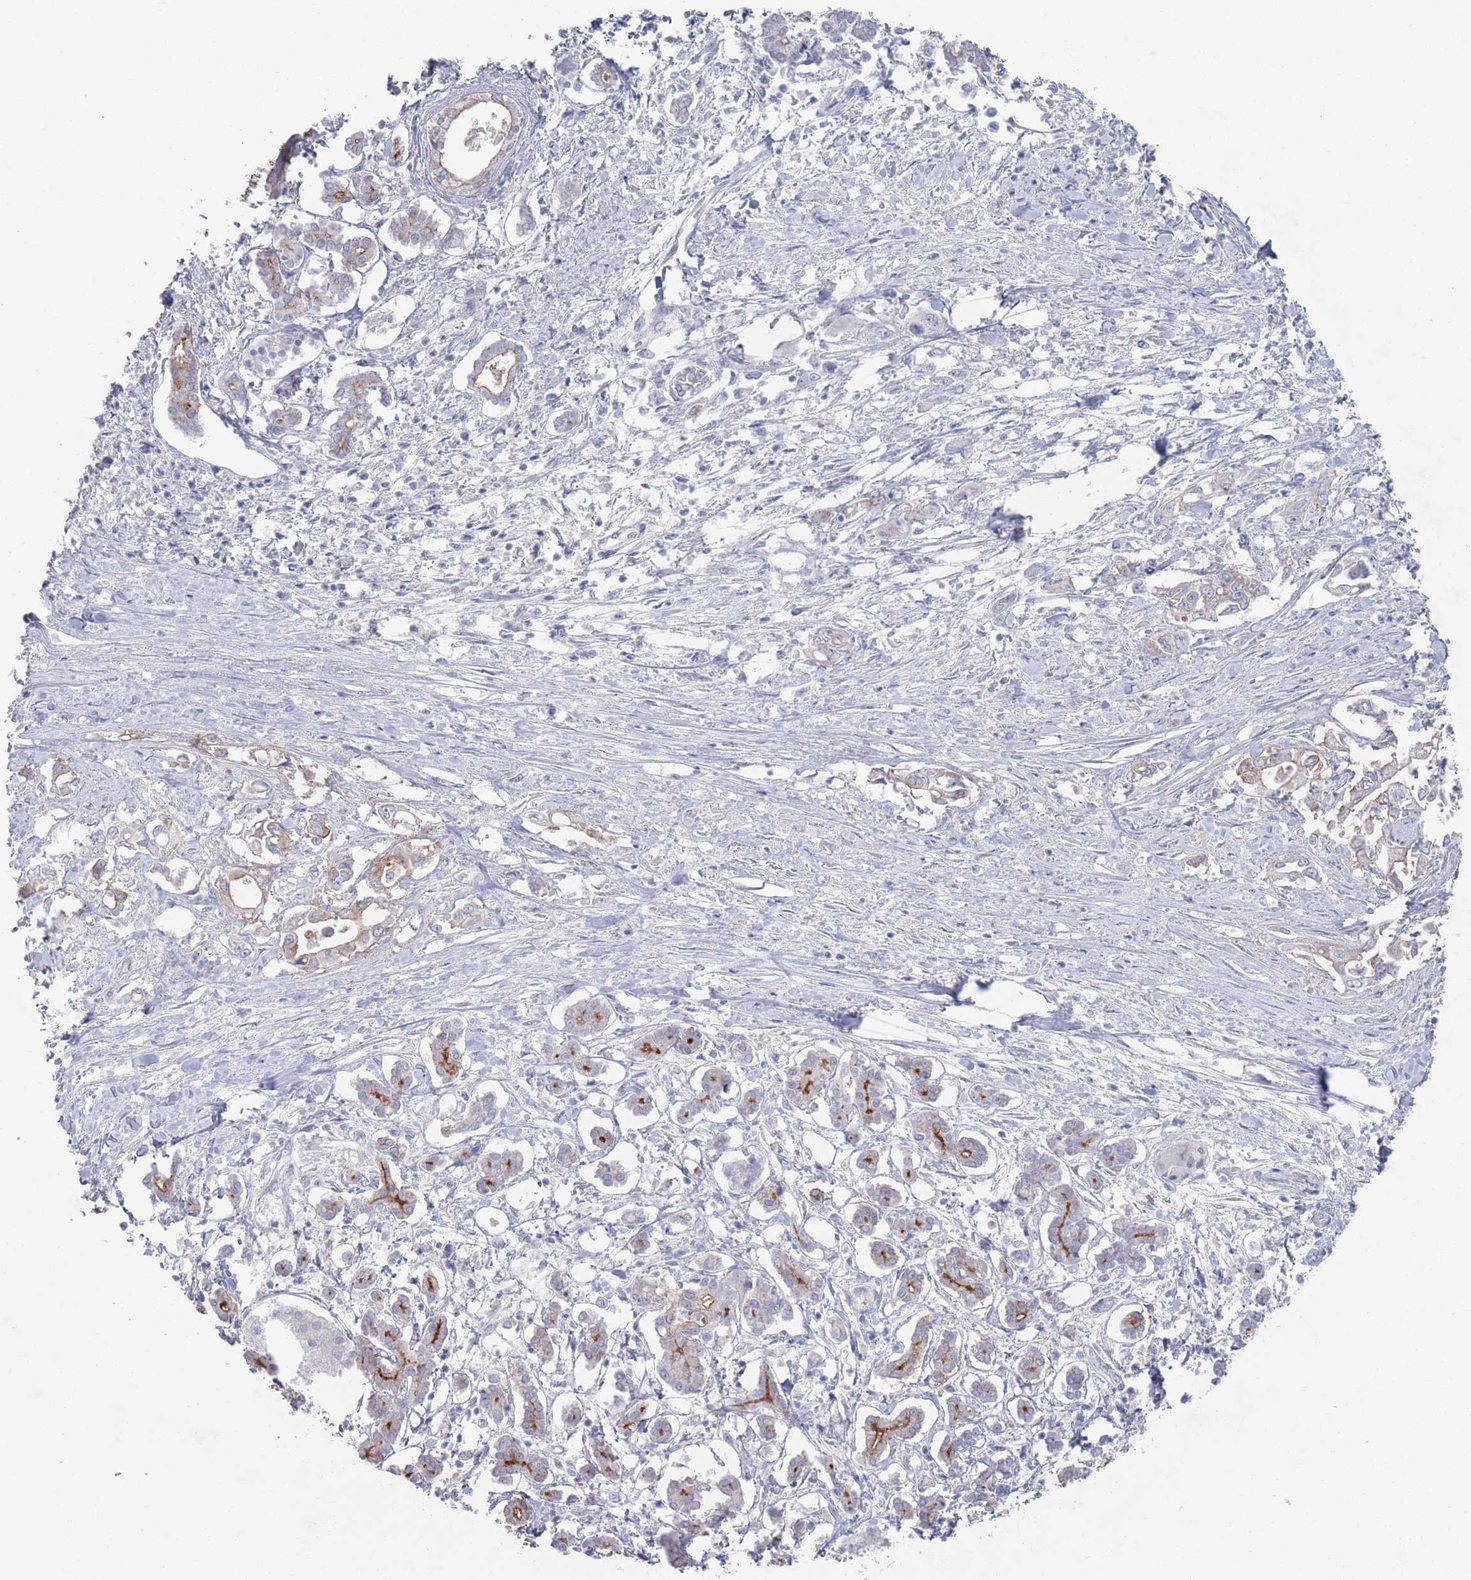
{"staining": {"intensity": "moderate", "quantity": "25%-75%", "location": "cytoplasmic/membranous"}, "tissue": "pancreatic cancer", "cell_type": "Tumor cells", "image_type": "cancer", "snomed": [{"axis": "morphology", "description": "Adenocarcinoma, NOS"}, {"axis": "topography", "description": "Pancreas"}], "caption": "This image displays adenocarcinoma (pancreatic) stained with immunohistochemistry (IHC) to label a protein in brown. The cytoplasmic/membranous of tumor cells show moderate positivity for the protein. Nuclei are counter-stained blue.", "gene": "PROM2", "patient": {"sex": "male", "age": 61}}